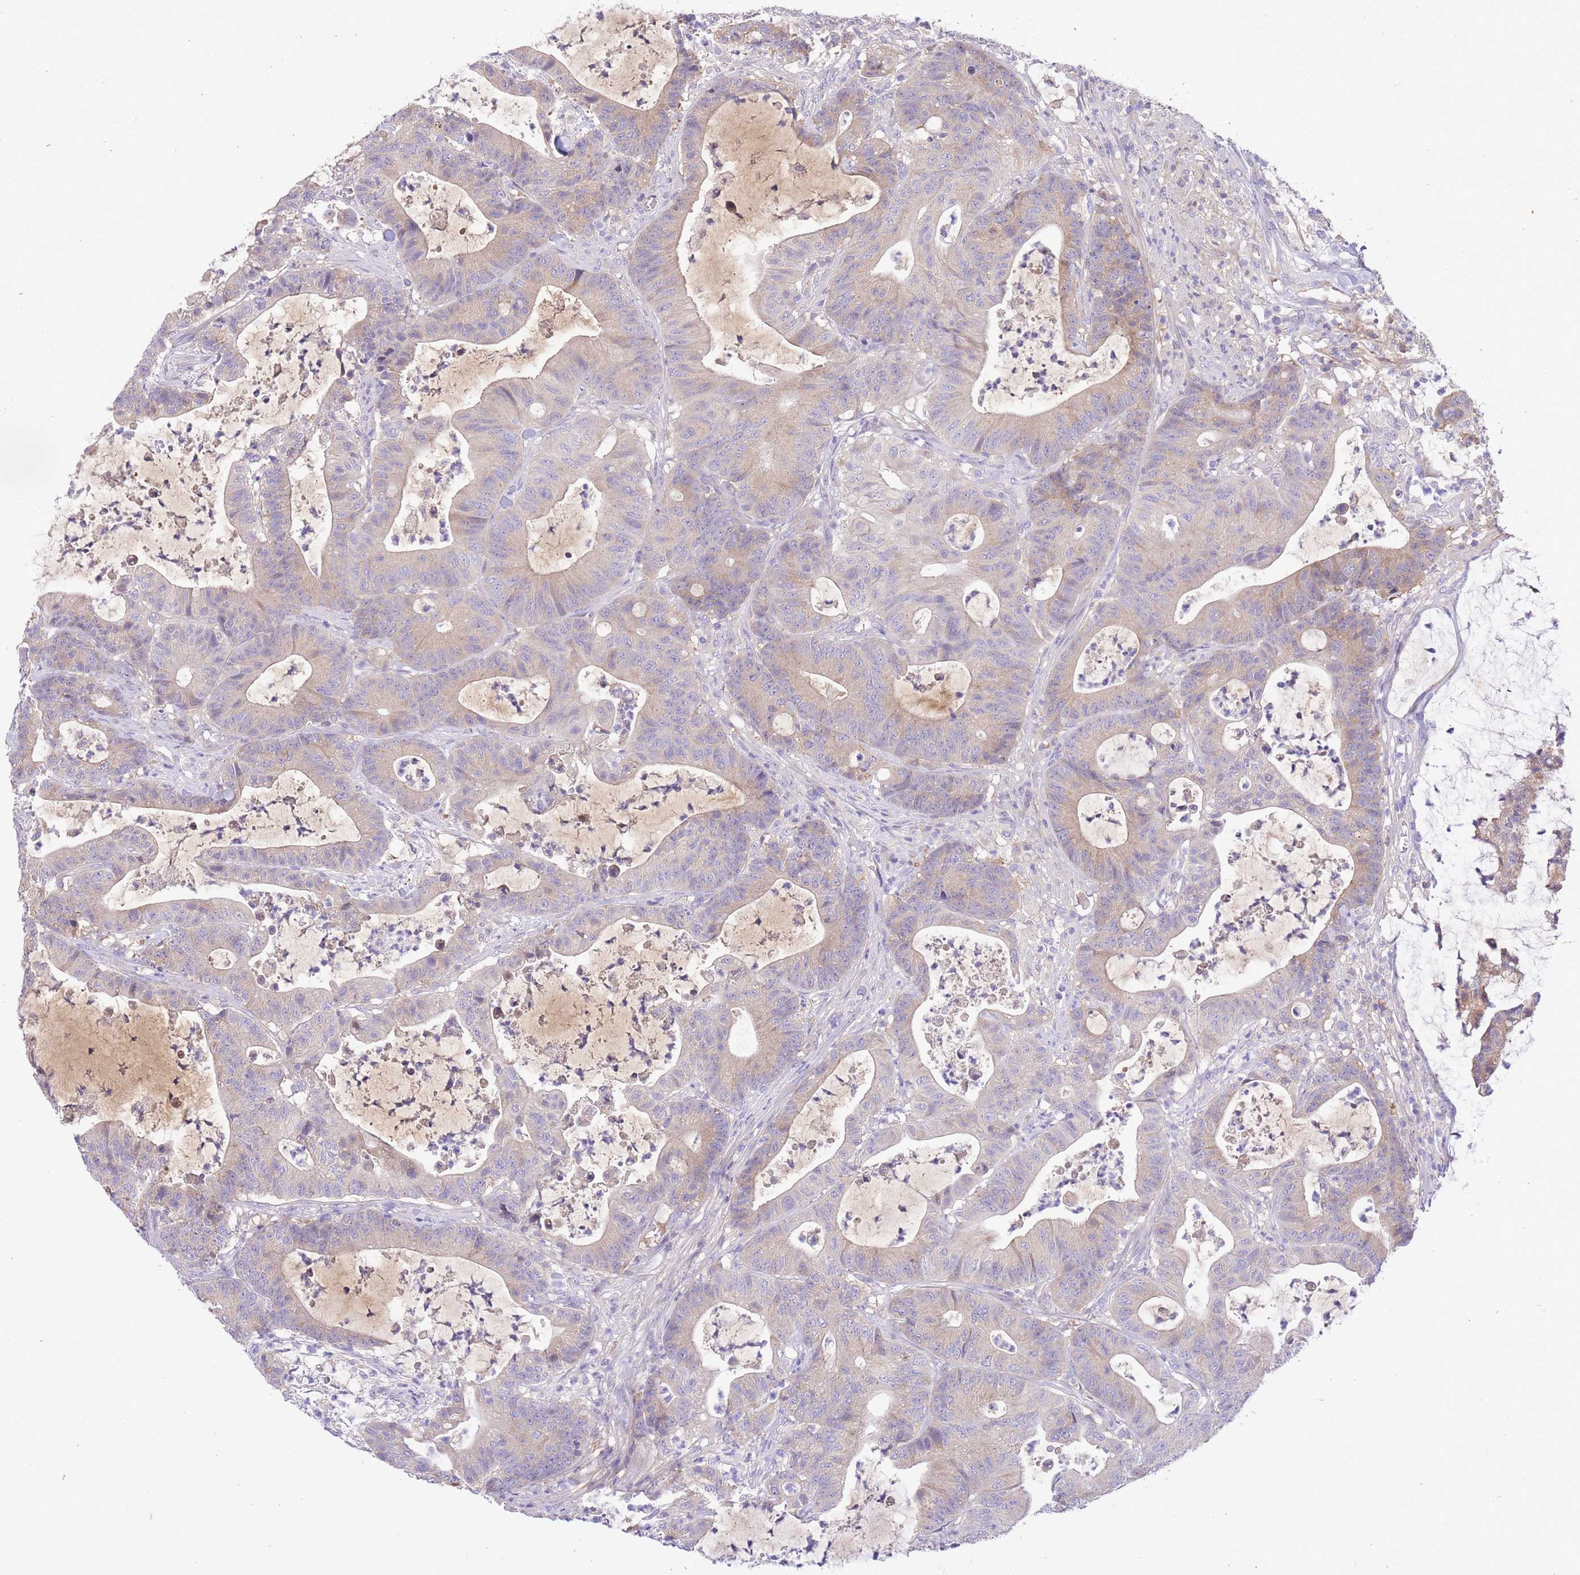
{"staining": {"intensity": "weak", "quantity": "25%-75%", "location": "cytoplasmic/membranous"}, "tissue": "colorectal cancer", "cell_type": "Tumor cells", "image_type": "cancer", "snomed": [{"axis": "morphology", "description": "Adenocarcinoma, NOS"}, {"axis": "topography", "description": "Colon"}], "caption": "Immunohistochemical staining of adenocarcinoma (colorectal) reveals weak cytoplasmic/membranous protein expression in approximately 25%-75% of tumor cells. (DAB IHC with brightfield microscopy, high magnification).", "gene": "LIPH", "patient": {"sex": "female", "age": 84}}